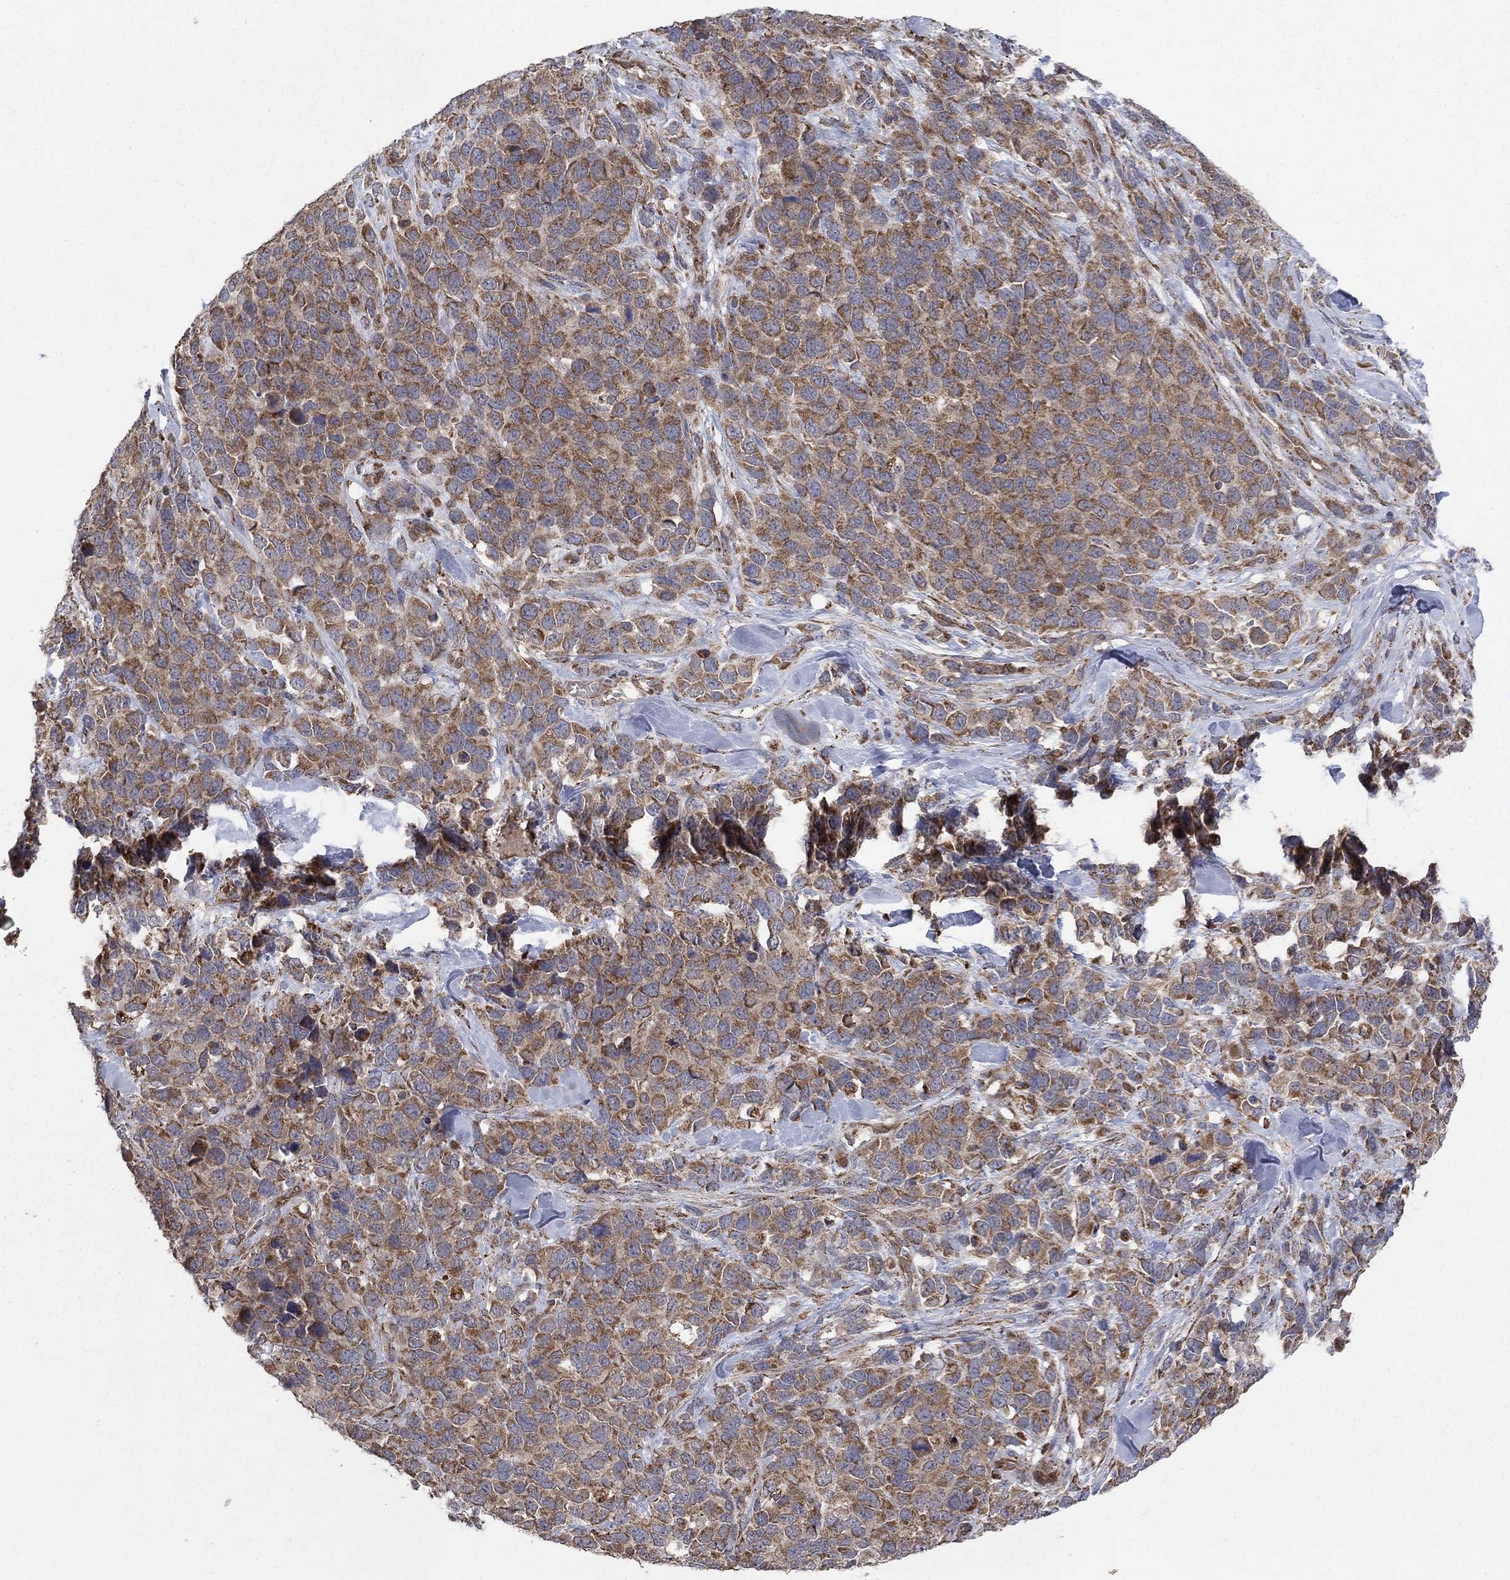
{"staining": {"intensity": "moderate", "quantity": "25%-75%", "location": "cytoplasmic/membranous"}, "tissue": "melanoma", "cell_type": "Tumor cells", "image_type": "cancer", "snomed": [{"axis": "morphology", "description": "Malignant melanoma, Metastatic site"}, {"axis": "topography", "description": "Skin"}], "caption": "Immunohistochemistry (IHC) histopathology image of neoplastic tissue: malignant melanoma (metastatic site) stained using immunohistochemistry exhibits medium levels of moderate protein expression localized specifically in the cytoplasmic/membranous of tumor cells, appearing as a cytoplasmic/membranous brown color.", "gene": "DPH1", "patient": {"sex": "male", "age": 84}}